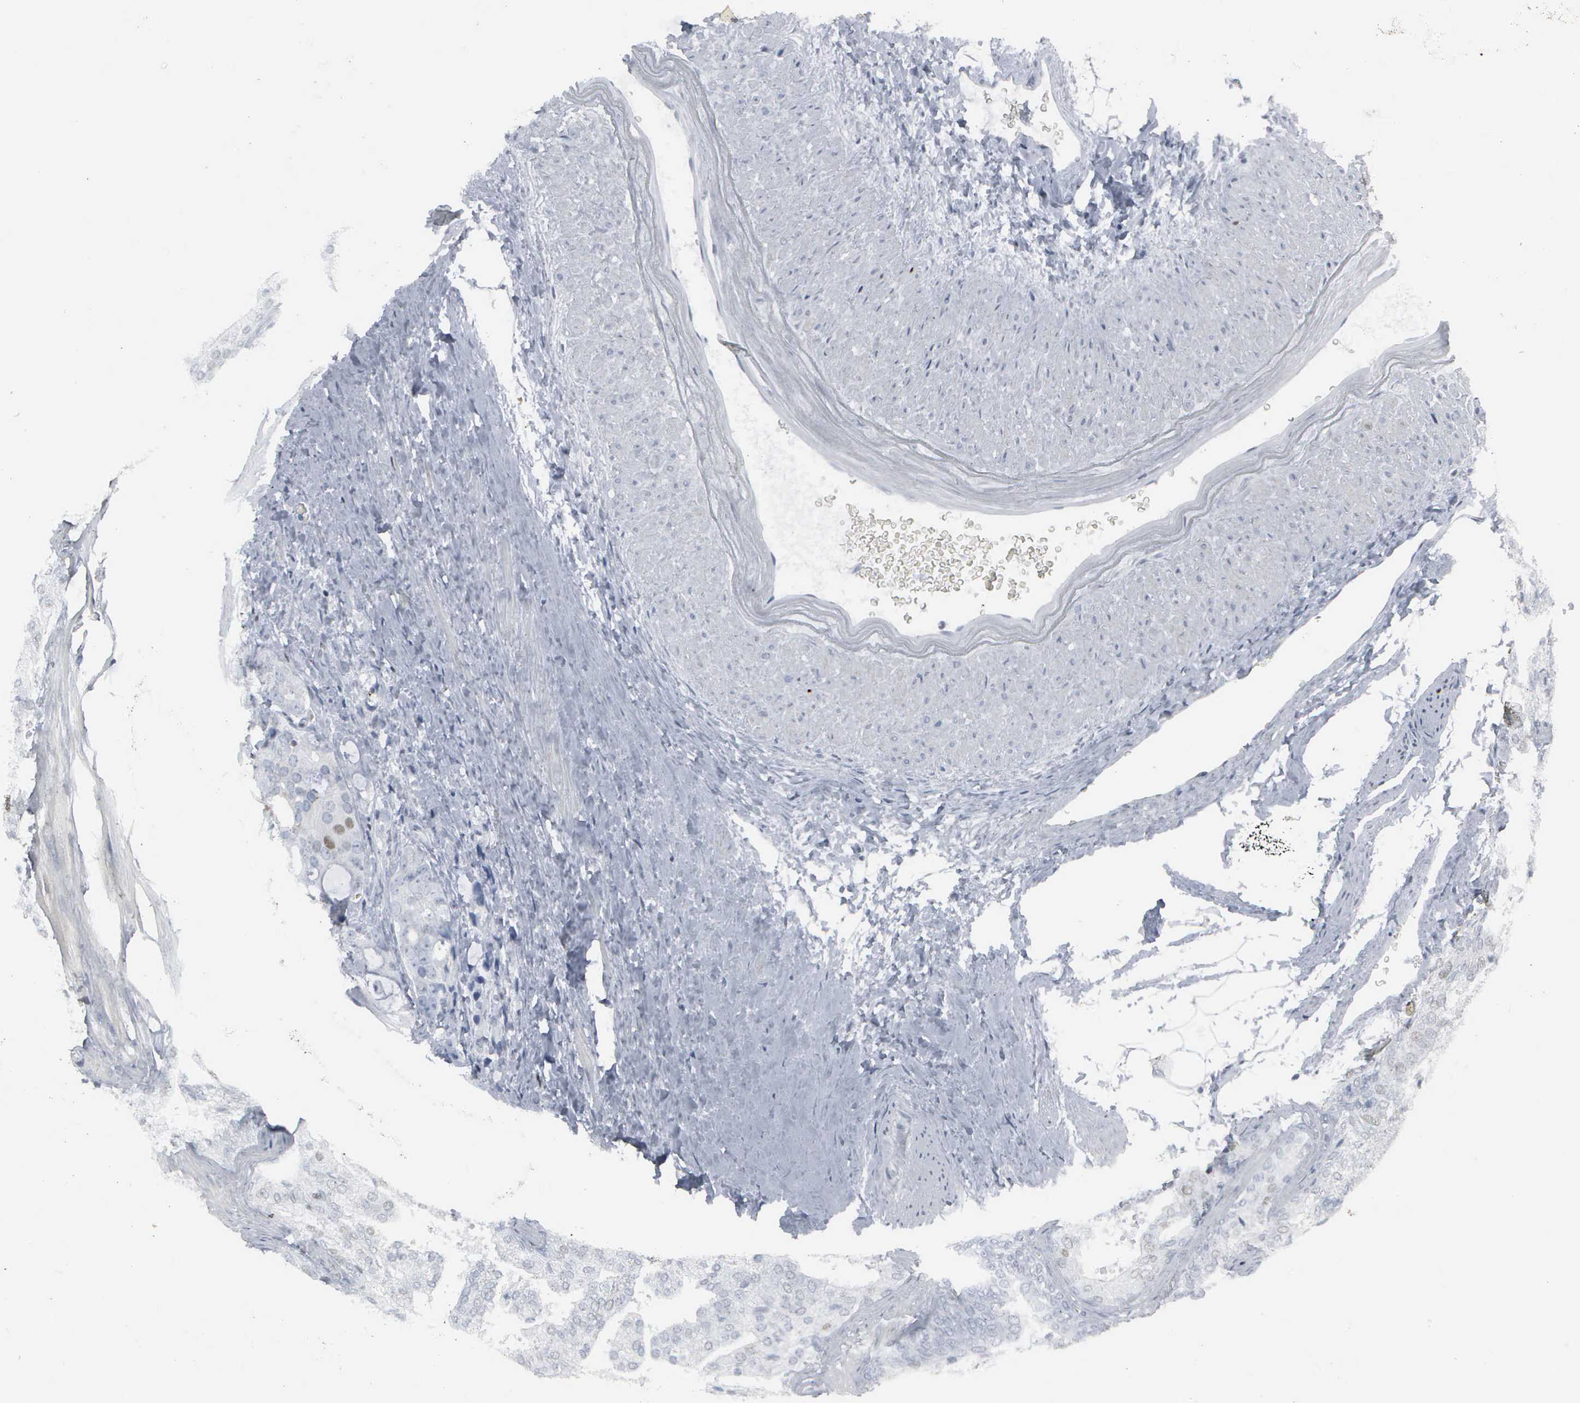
{"staining": {"intensity": "weak", "quantity": "<25%", "location": "nuclear"}, "tissue": "prostate cancer", "cell_type": "Tumor cells", "image_type": "cancer", "snomed": [{"axis": "morphology", "description": "Adenocarcinoma, Low grade"}, {"axis": "topography", "description": "Prostate"}], "caption": "This is an IHC histopathology image of human prostate cancer (low-grade adenocarcinoma). There is no staining in tumor cells.", "gene": "CCND3", "patient": {"sex": "male", "age": 69}}